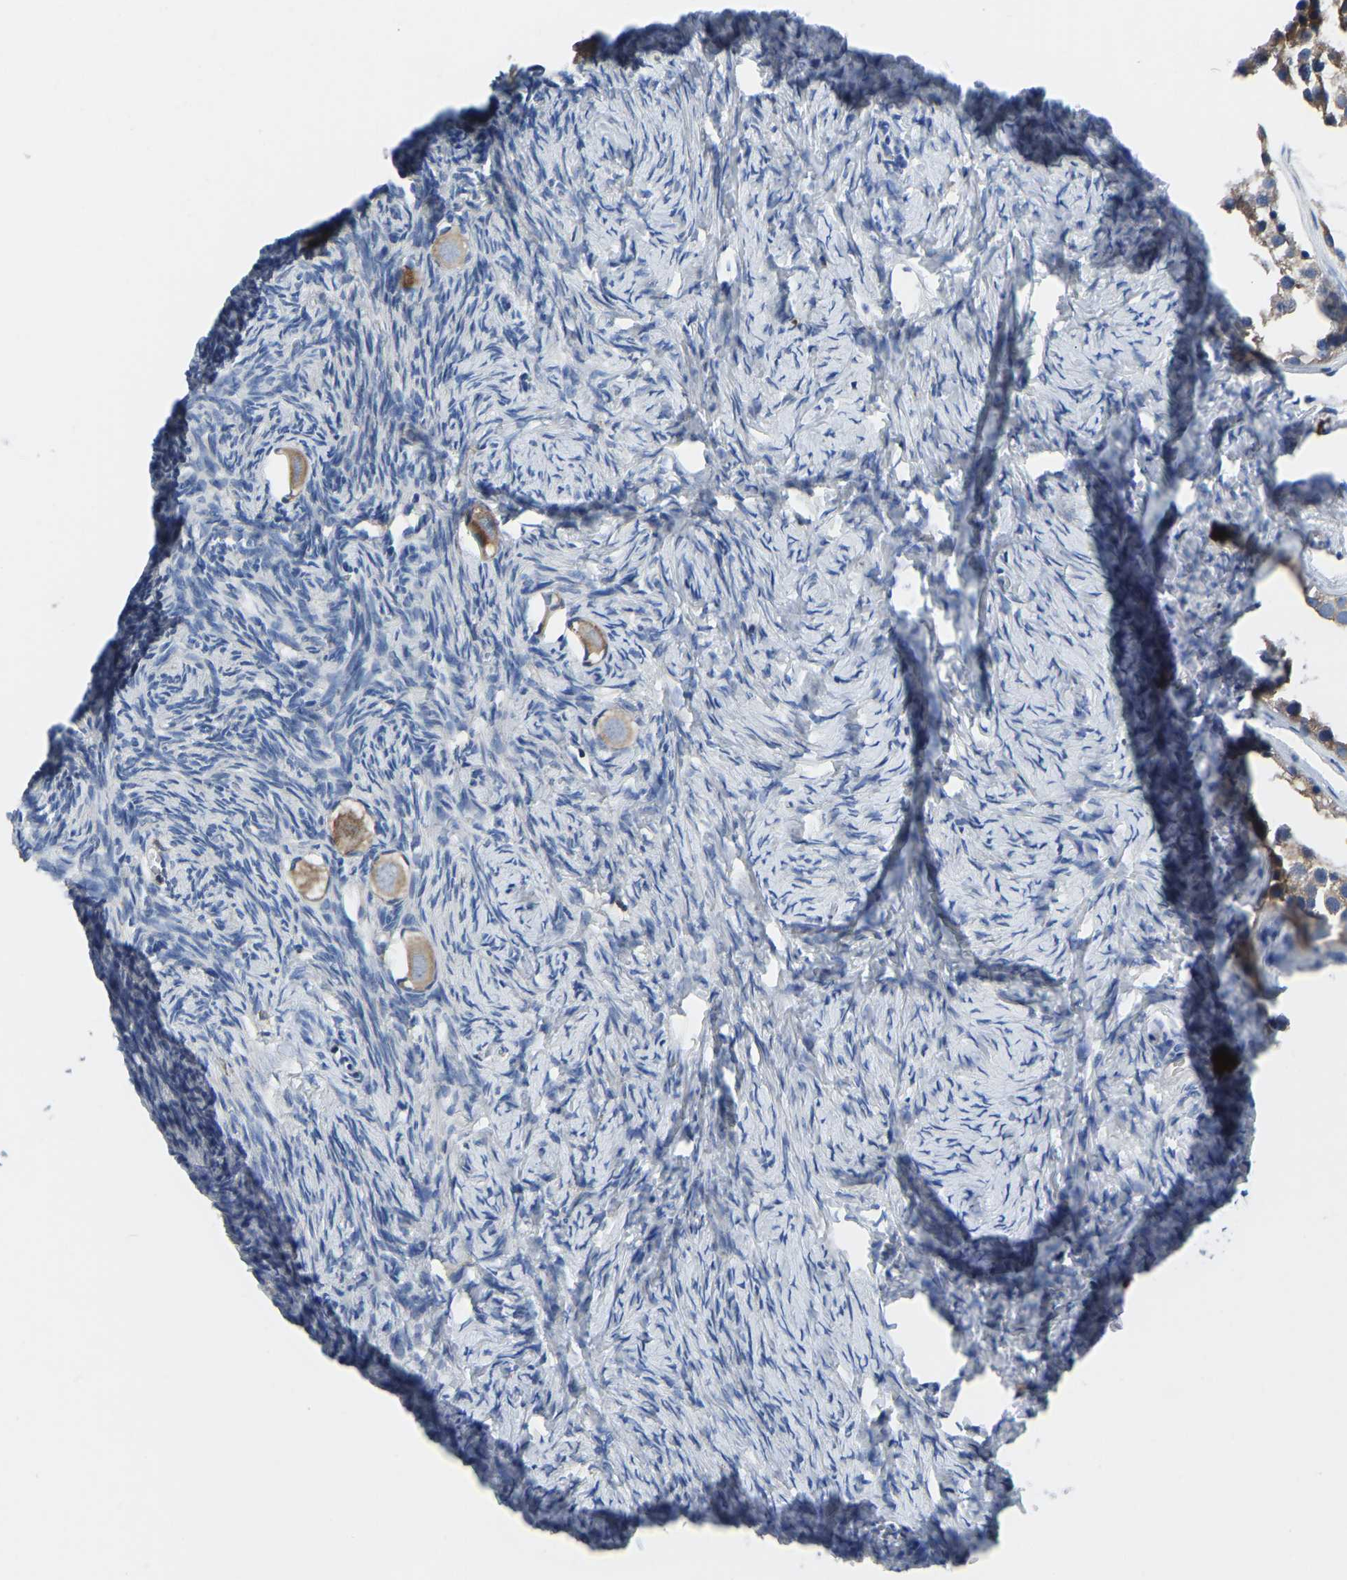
{"staining": {"intensity": "moderate", "quantity": ">75%", "location": "cytoplasmic/membranous"}, "tissue": "ovary", "cell_type": "Follicle cells", "image_type": "normal", "snomed": [{"axis": "morphology", "description": "Normal tissue, NOS"}, {"axis": "topography", "description": "Ovary"}], "caption": "Ovary stained for a protein (brown) exhibits moderate cytoplasmic/membranous positive positivity in approximately >75% of follicle cells.", "gene": "ATP6V1E1", "patient": {"sex": "female", "age": 27}}